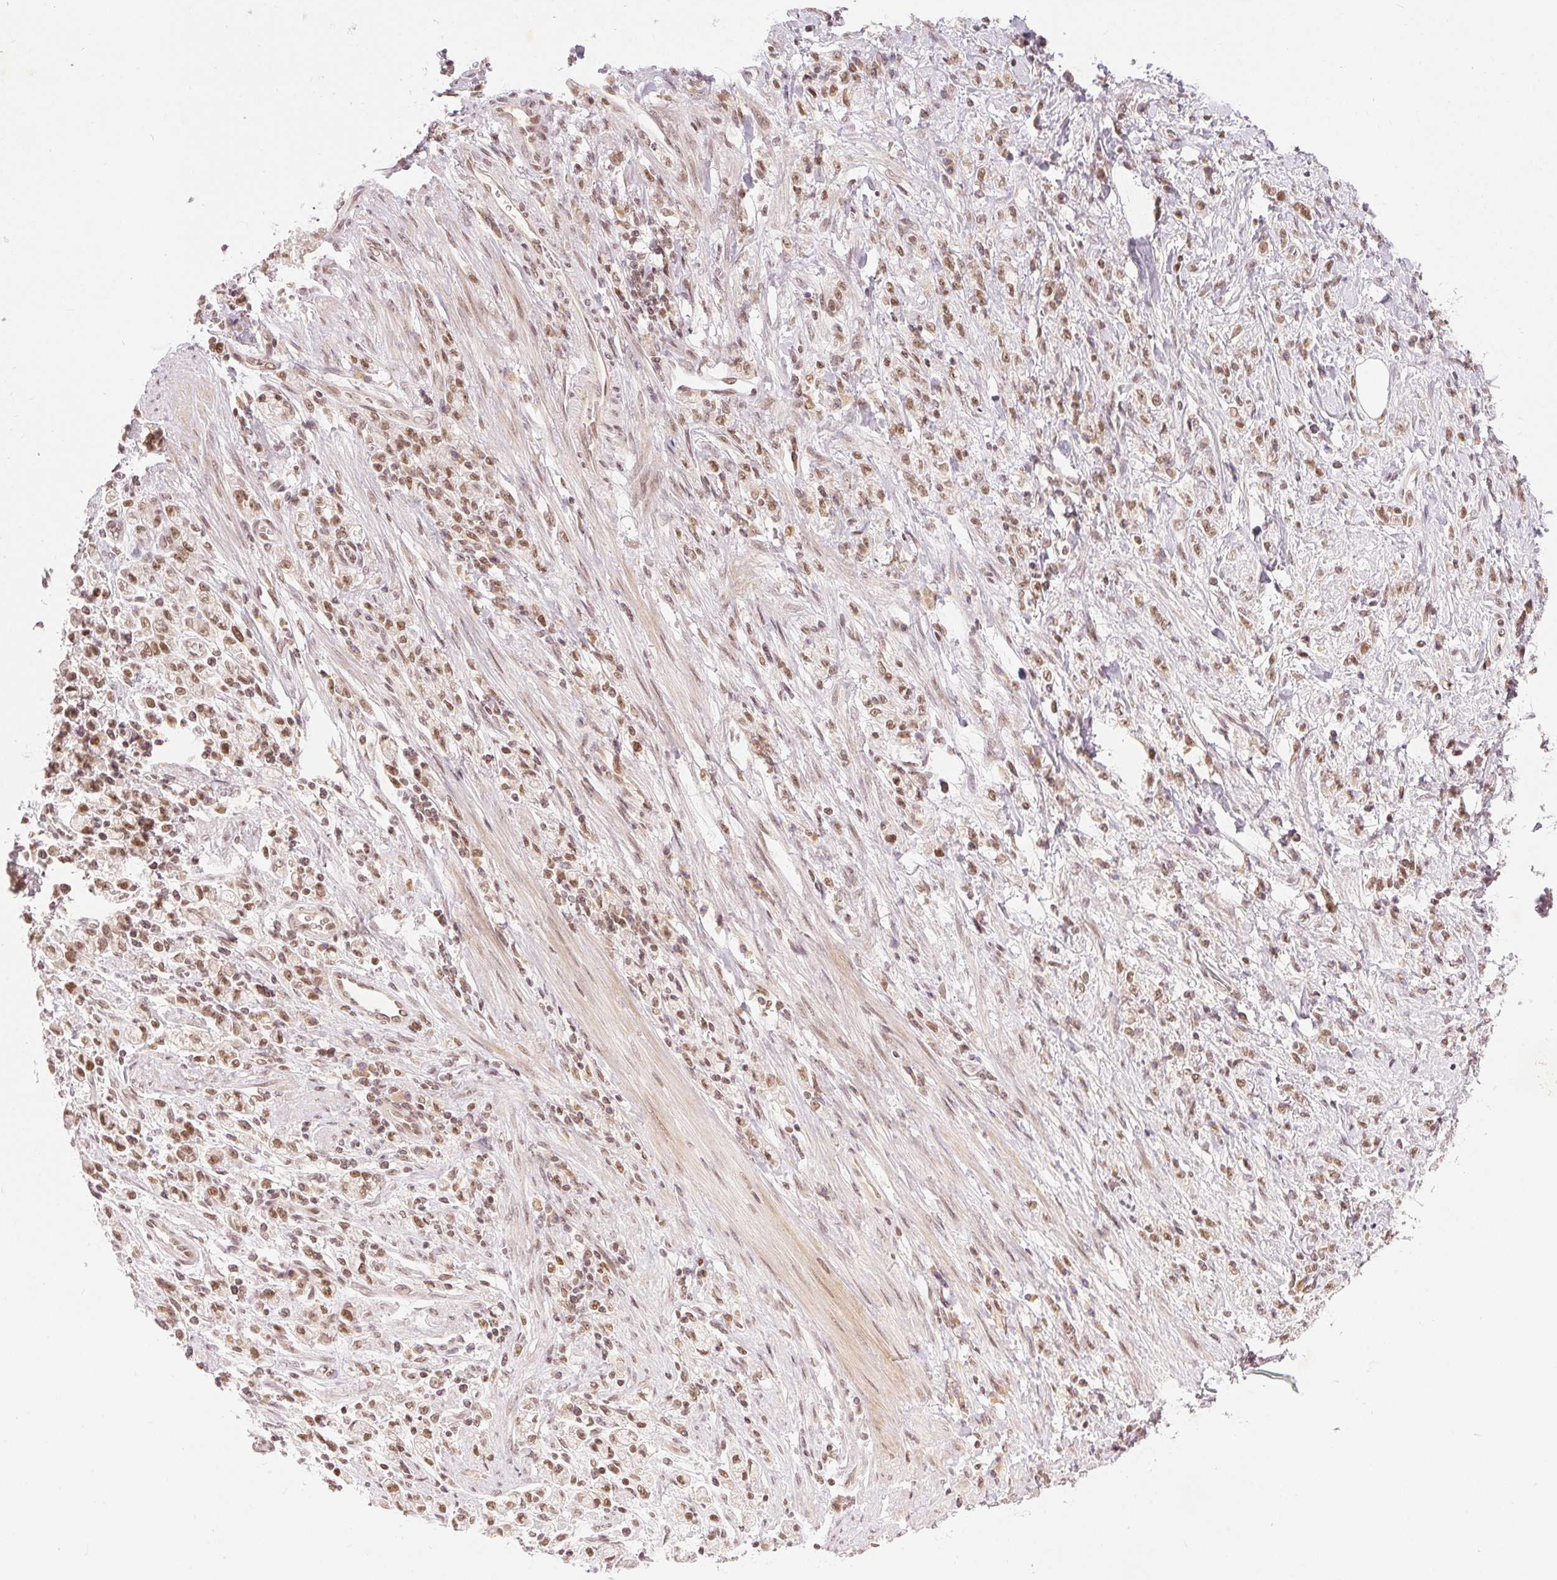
{"staining": {"intensity": "moderate", "quantity": ">75%", "location": "nuclear"}, "tissue": "stomach cancer", "cell_type": "Tumor cells", "image_type": "cancer", "snomed": [{"axis": "morphology", "description": "Adenocarcinoma, NOS"}, {"axis": "topography", "description": "Stomach"}], "caption": "Immunohistochemical staining of stomach adenocarcinoma exhibits medium levels of moderate nuclear expression in approximately >75% of tumor cells.", "gene": "DEK", "patient": {"sex": "male", "age": 77}}